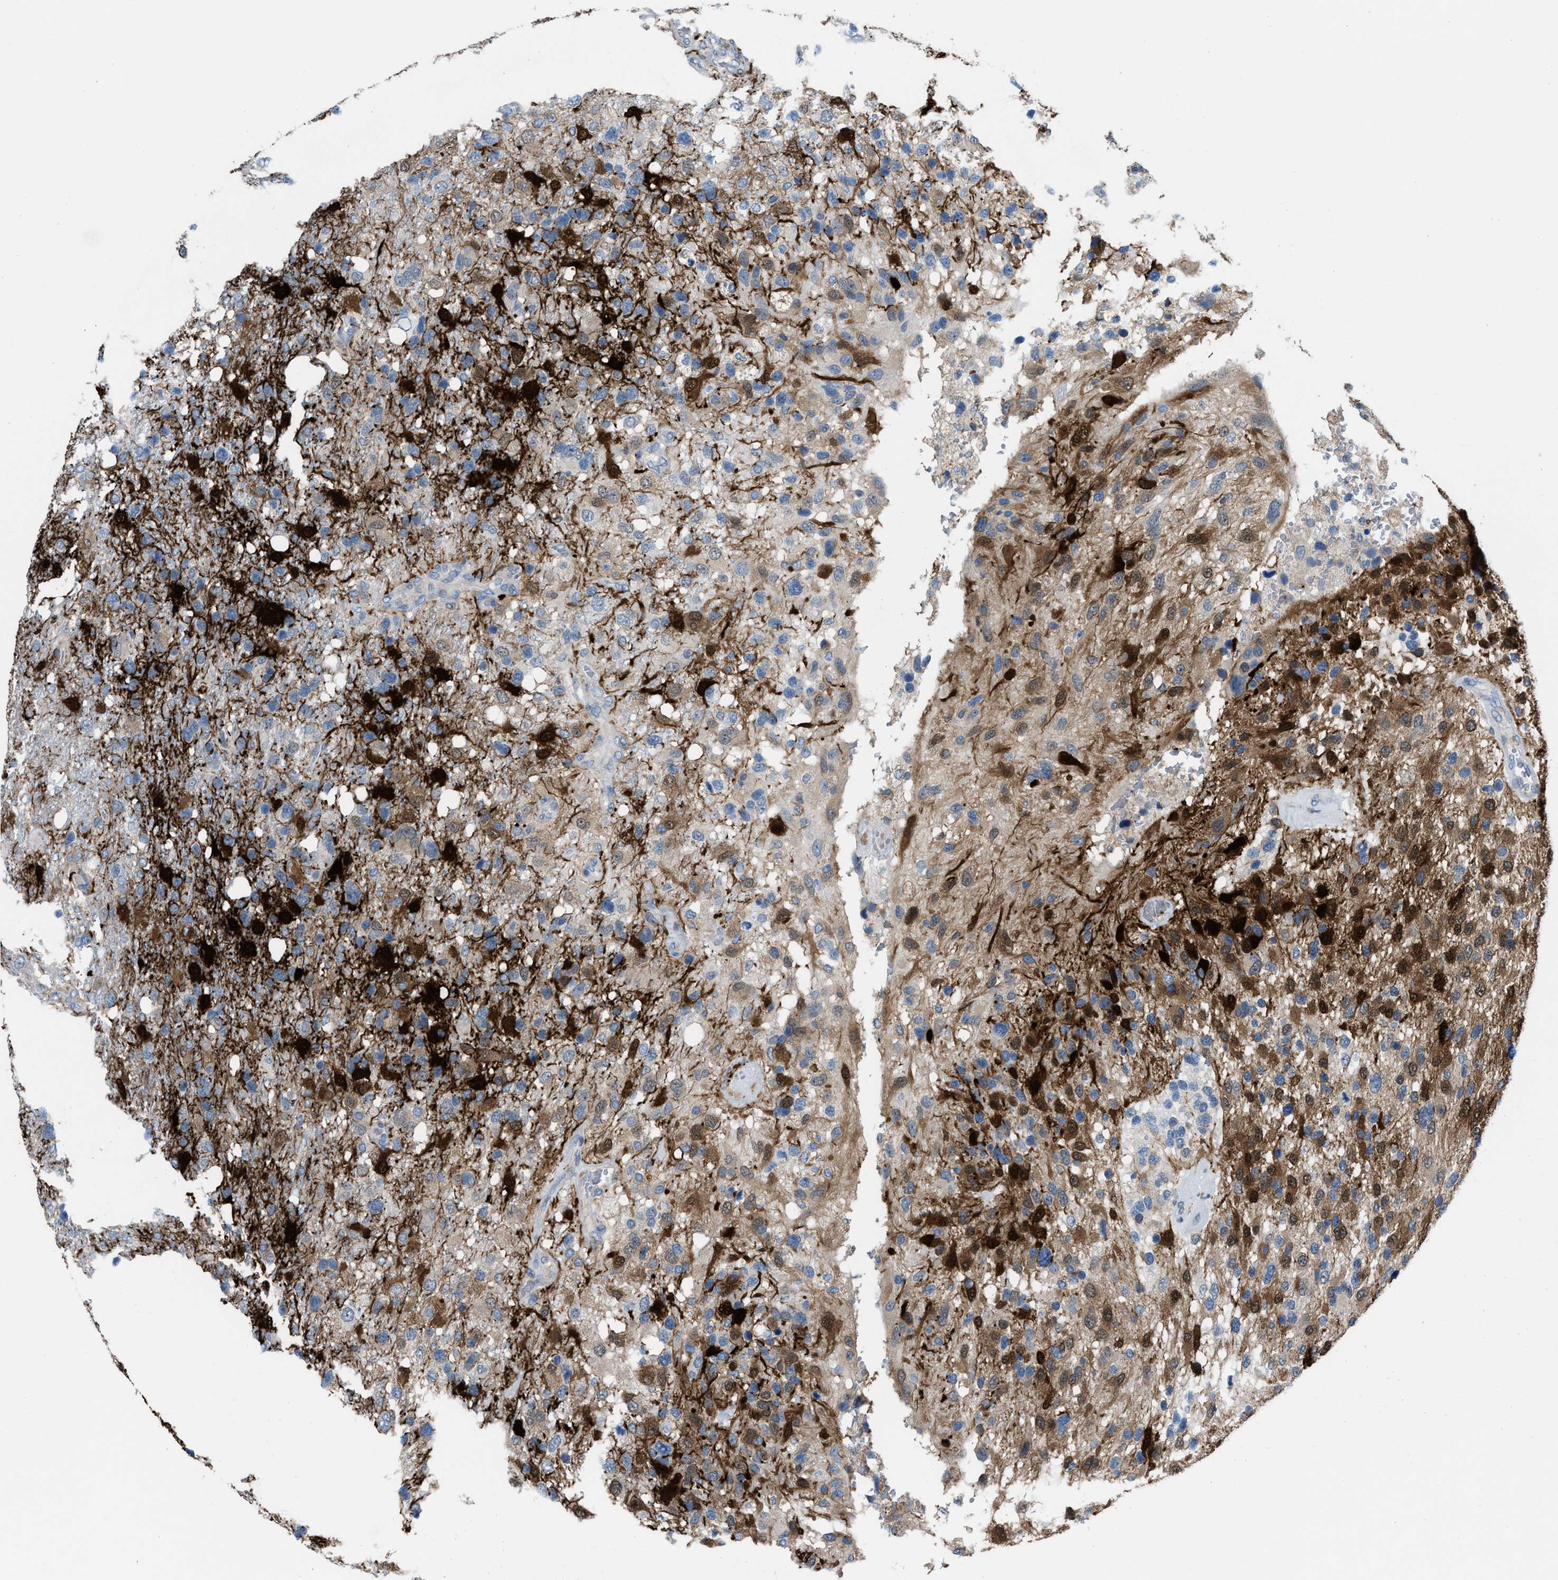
{"staining": {"intensity": "moderate", "quantity": "<25%", "location": "cytoplasmic/membranous"}, "tissue": "glioma", "cell_type": "Tumor cells", "image_type": "cancer", "snomed": [{"axis": "morphology", "description": "Glioma, malignant, High grade"}, {"axis": "topography", "description": "Brain"}], "caption": "Human glioma stained with a protein marker reveals moderate staining in tumor cells.", "gene": "CA3", "patient": {"sex": "female", "age": 58}}